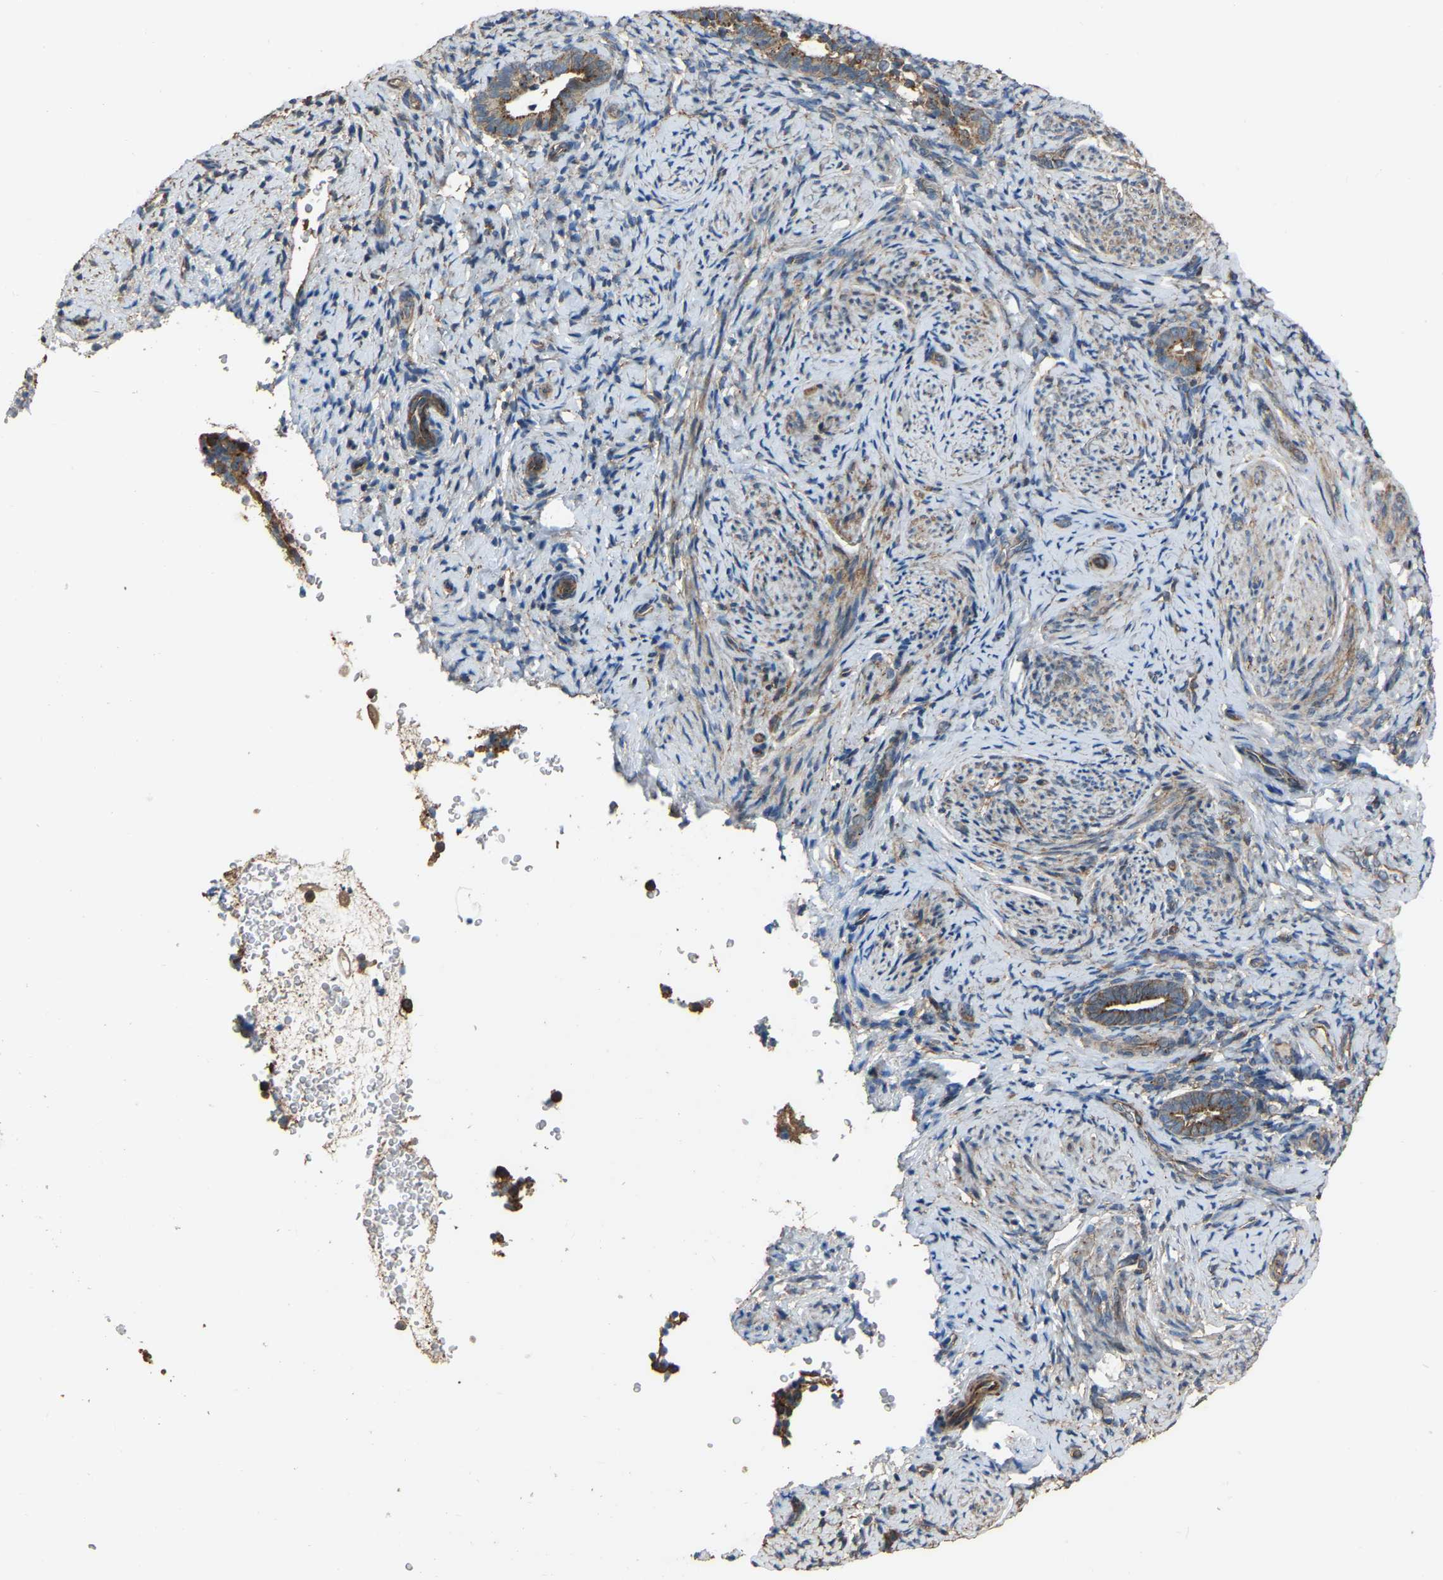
{"staining": {"intensity": "weak", "quantity": "25%-75%", "location": "cytoplasmic/membranous"}, "tissue": "endometrium", "cell_type": "Cells in endometrial stroma", "image_type": "normal", "snomed": [{"axis": "morphology", "description": "Normal tissue, NOS"}, {"axis": "topography", "description": "Endometrium"}], "caption": "DAB immunohistochemical staining of unremarkable endometrium exhibits weak cytoplasmic/membranous protein expression in approximately 25%-75% of cells in endometrial stroma.", "gene": "SLC4A2", "patient": {"sex": "female", "age": 51}}